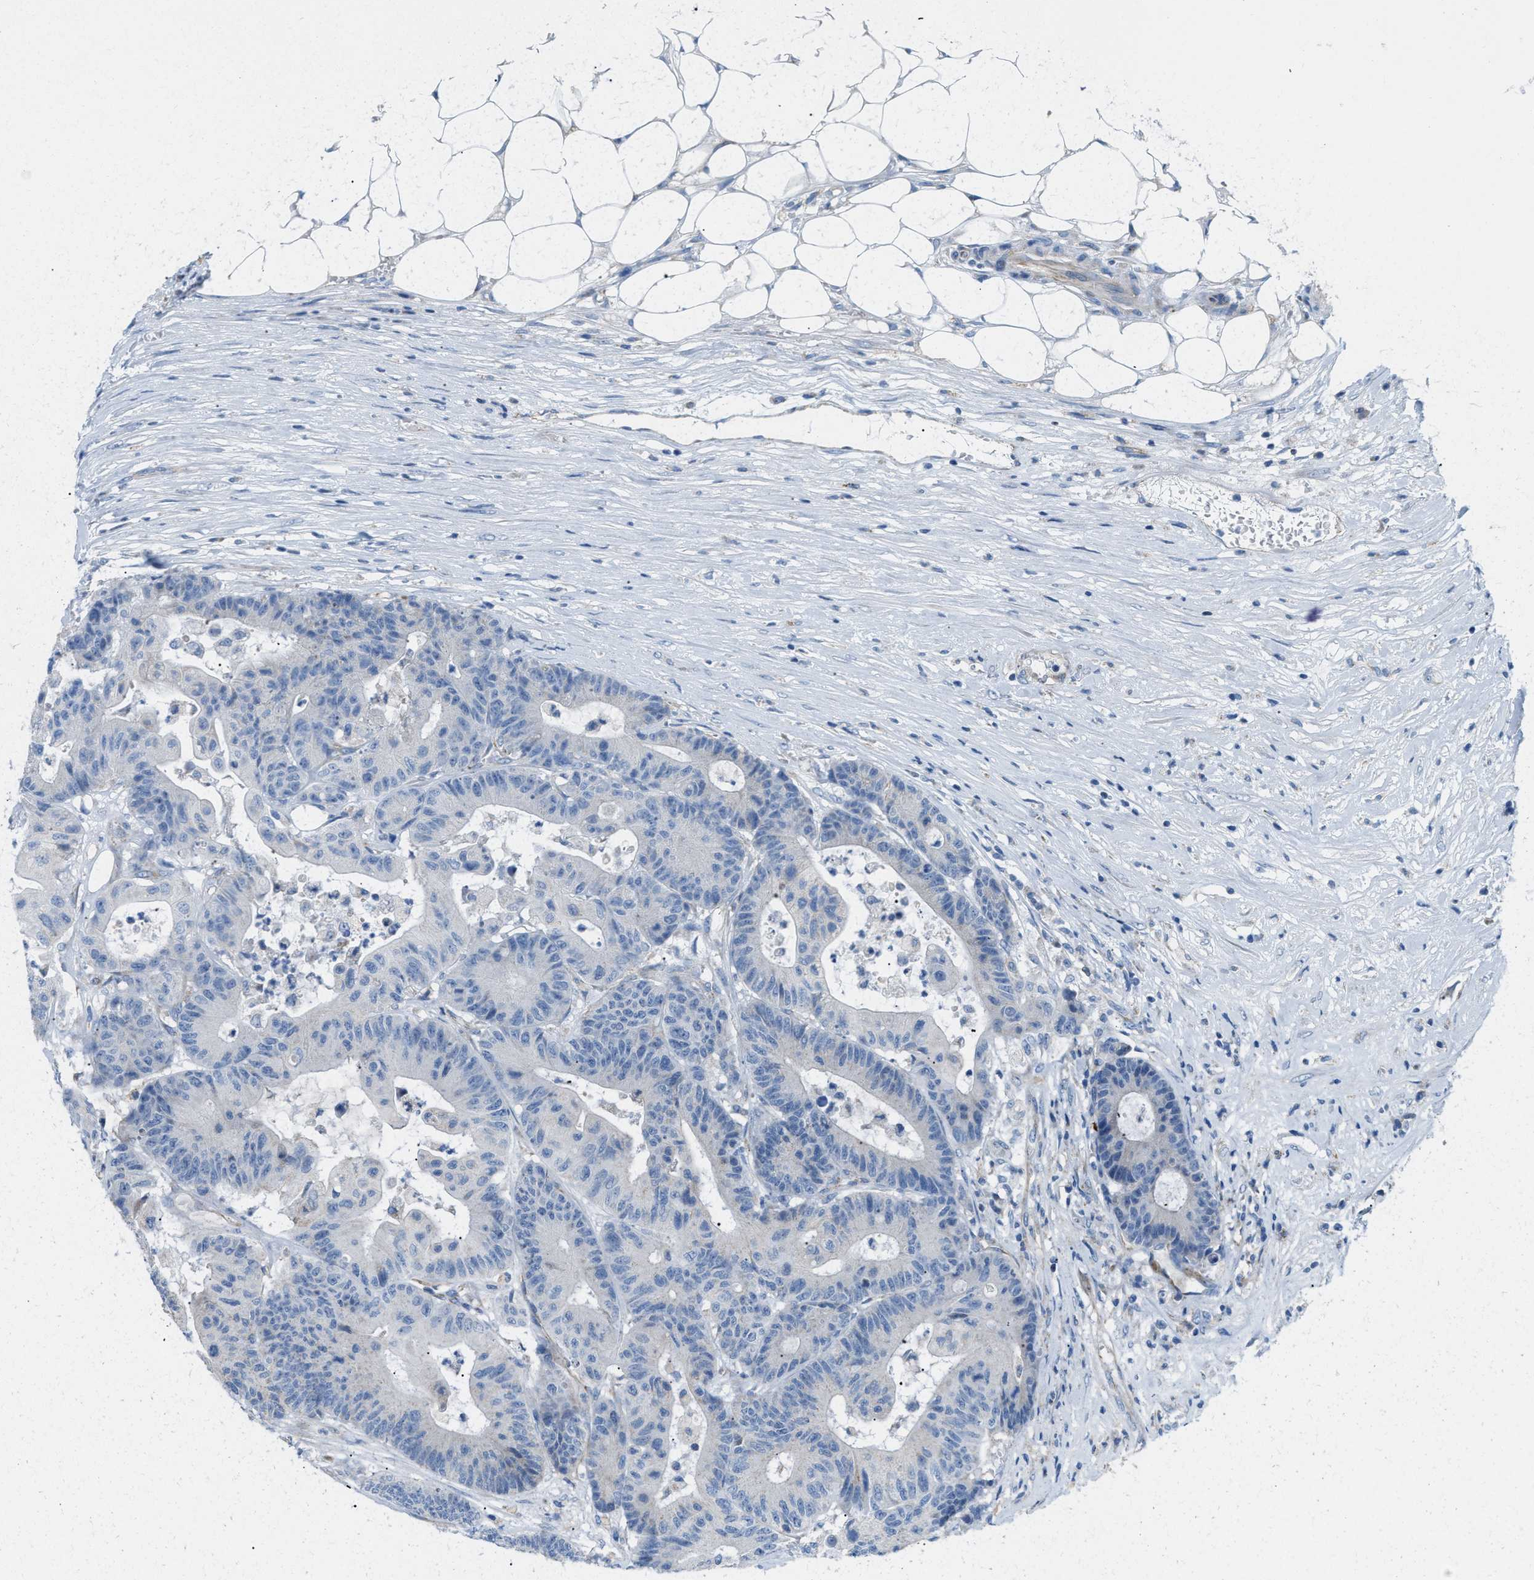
{"staining": {"intensity": "negative", "quantity": "none", "location": "none"}, "tissue": "colorectal cancer", "cell_type": "Tumor cells", "image_type": "cancer", "snomed": [{"axis": "morphology", "description": "Adenocarcinoma, NOS"}, {"axis": "topography", "description": "Colon"}], "caption": "High power microscopy photomicrograph of an immunohistochemistry micrograph of colorectal adenocarcinoma, revealing no significant expression in tumor cells.", "gene": "JADE1", "patient": {"sex": "female", "age": 84}}